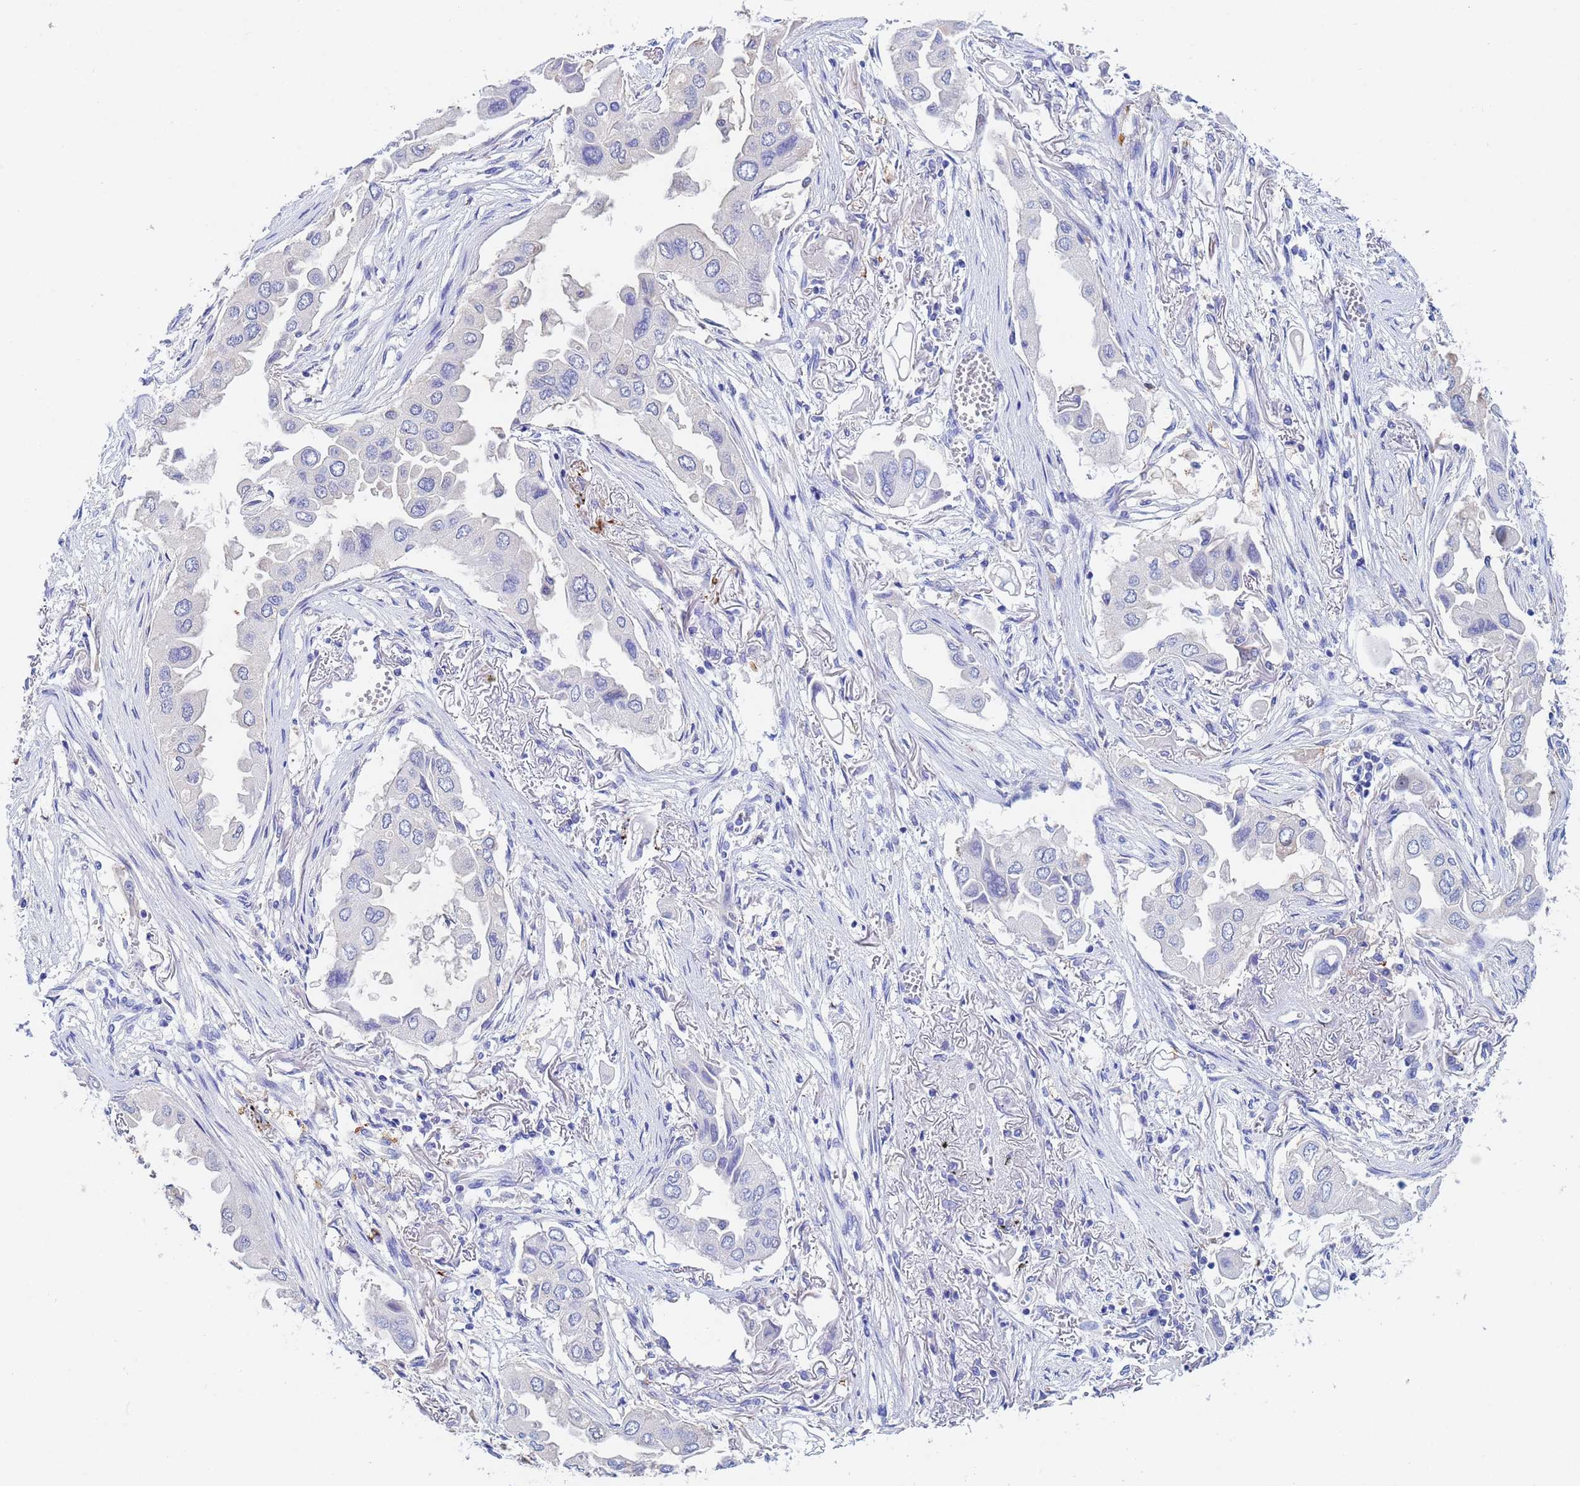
{"staining": {"intensity": "negative", "quantity": "none", "location": "none"}, "tissue": "lung cancer", "cell_type": "Tumor cells", "image_type": "cancer", "snomed": [{"axis": "morphology", "description": "Adenocarcinoma, NOS"}, {"axis": "topography", "description": "Lung"}], "caption": "Human lung adenocarcinoma stained for a protein using IHC reveals no expression in tumor cells.", "gene": "CSTB", "patient": {"sex": "female", "age": 76}}